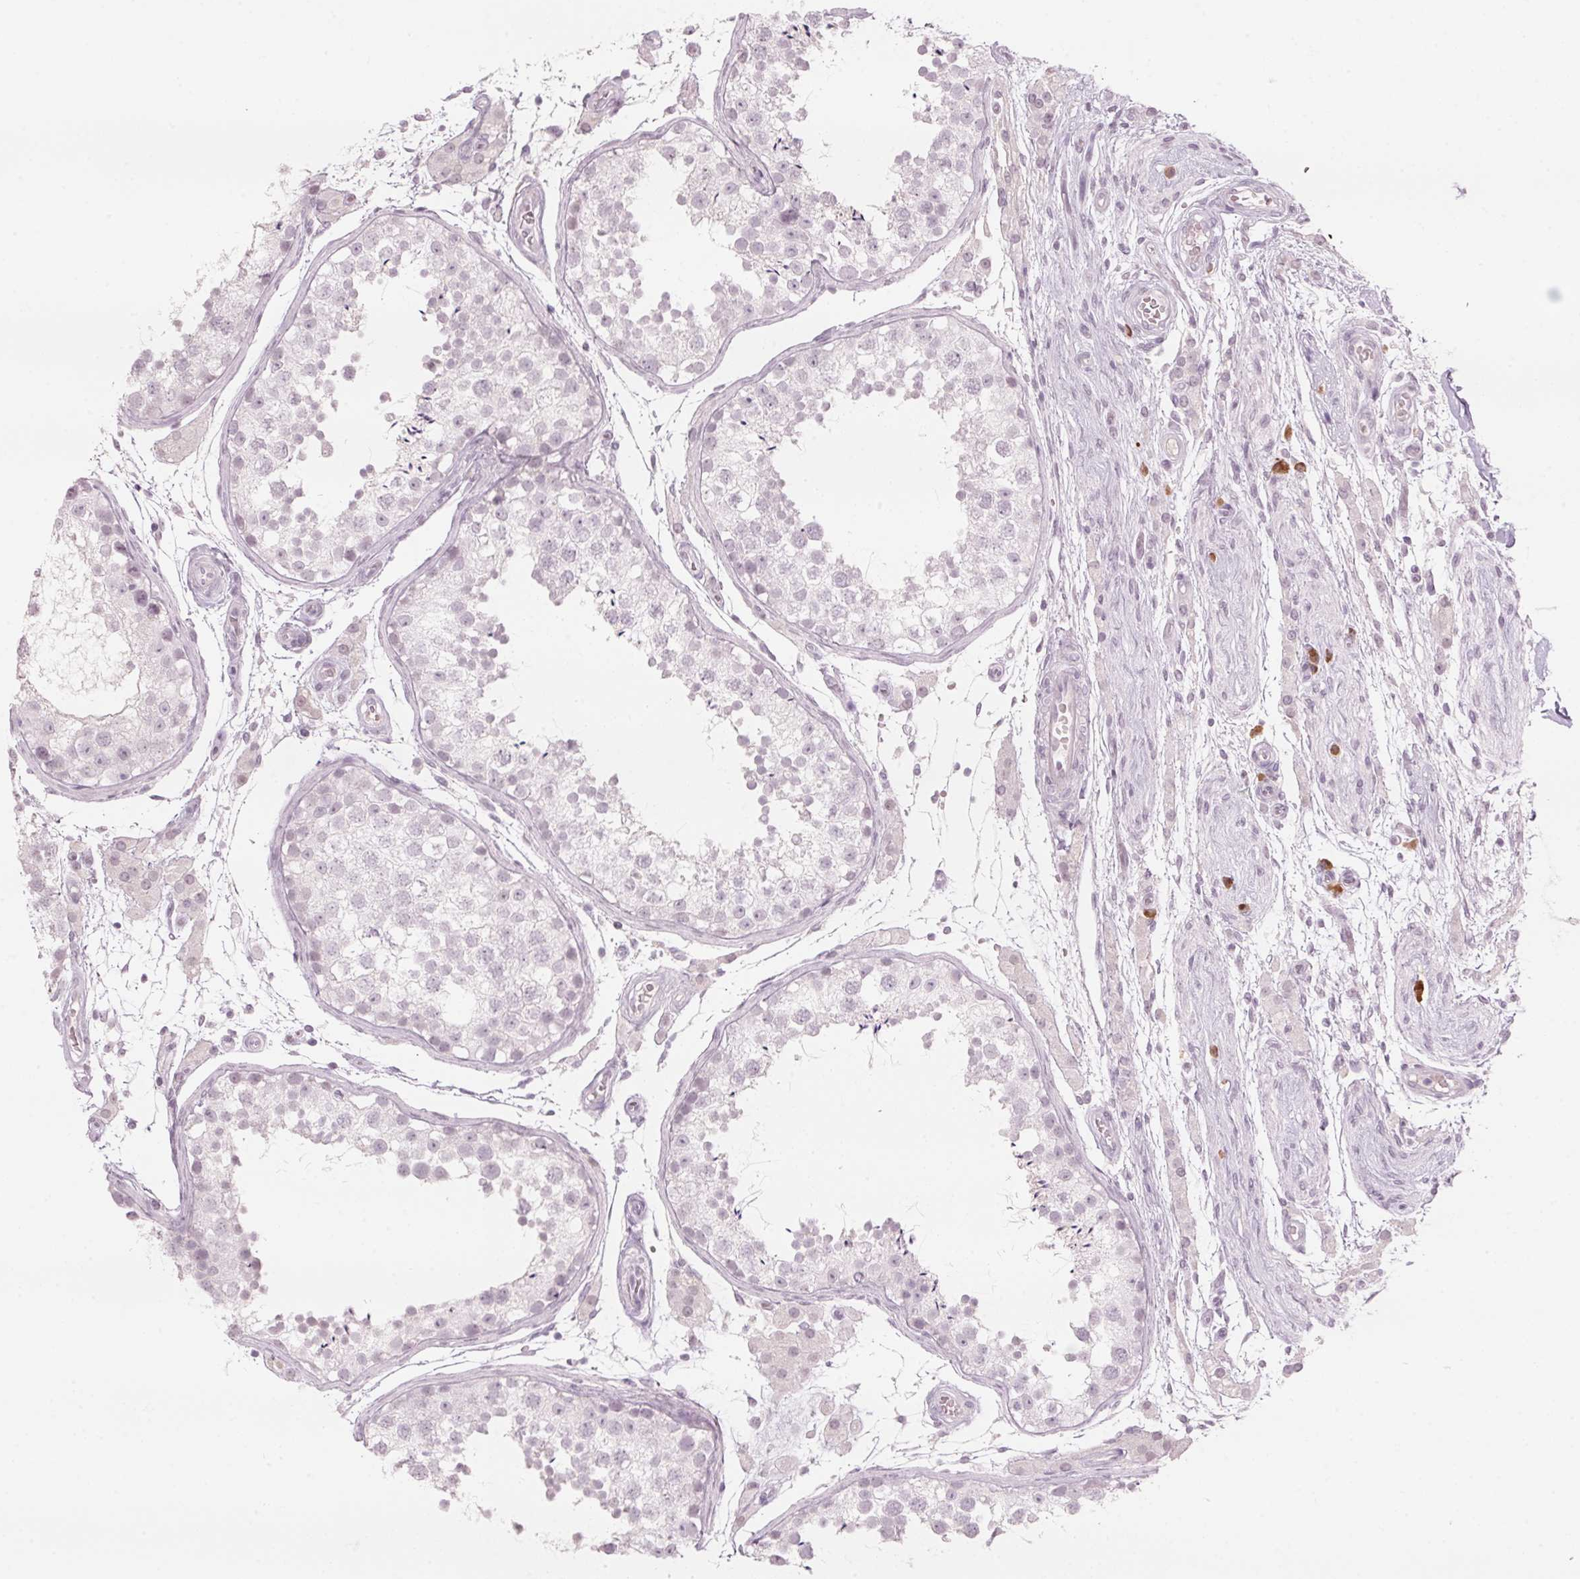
{"staining": {"intensity": "negative", "quantity": "none", "location": "none"}, "tissue": "testis", "cell_type": "Cells in seminiferous ducts", "image_type": "normal", "snomed": [{"axis": "morphology", "description": "Normal tissue, NOS"}, {"axis": "morphology", "description": "Seminoma, NOS"}, {"axis": "topography", "description": "Testis"}], "caption": "Immunohistochemistry image of unremarkable testis: human testis stained with DAB (3,3'-diaminobenzidine) shows no significant protein expression in cells in seminiferous ducts. (DAB IHC visualized using brightfield microscopy, high magnification).", "gene": "SCTR", "patient": {"sex": "male", "age": 29}}